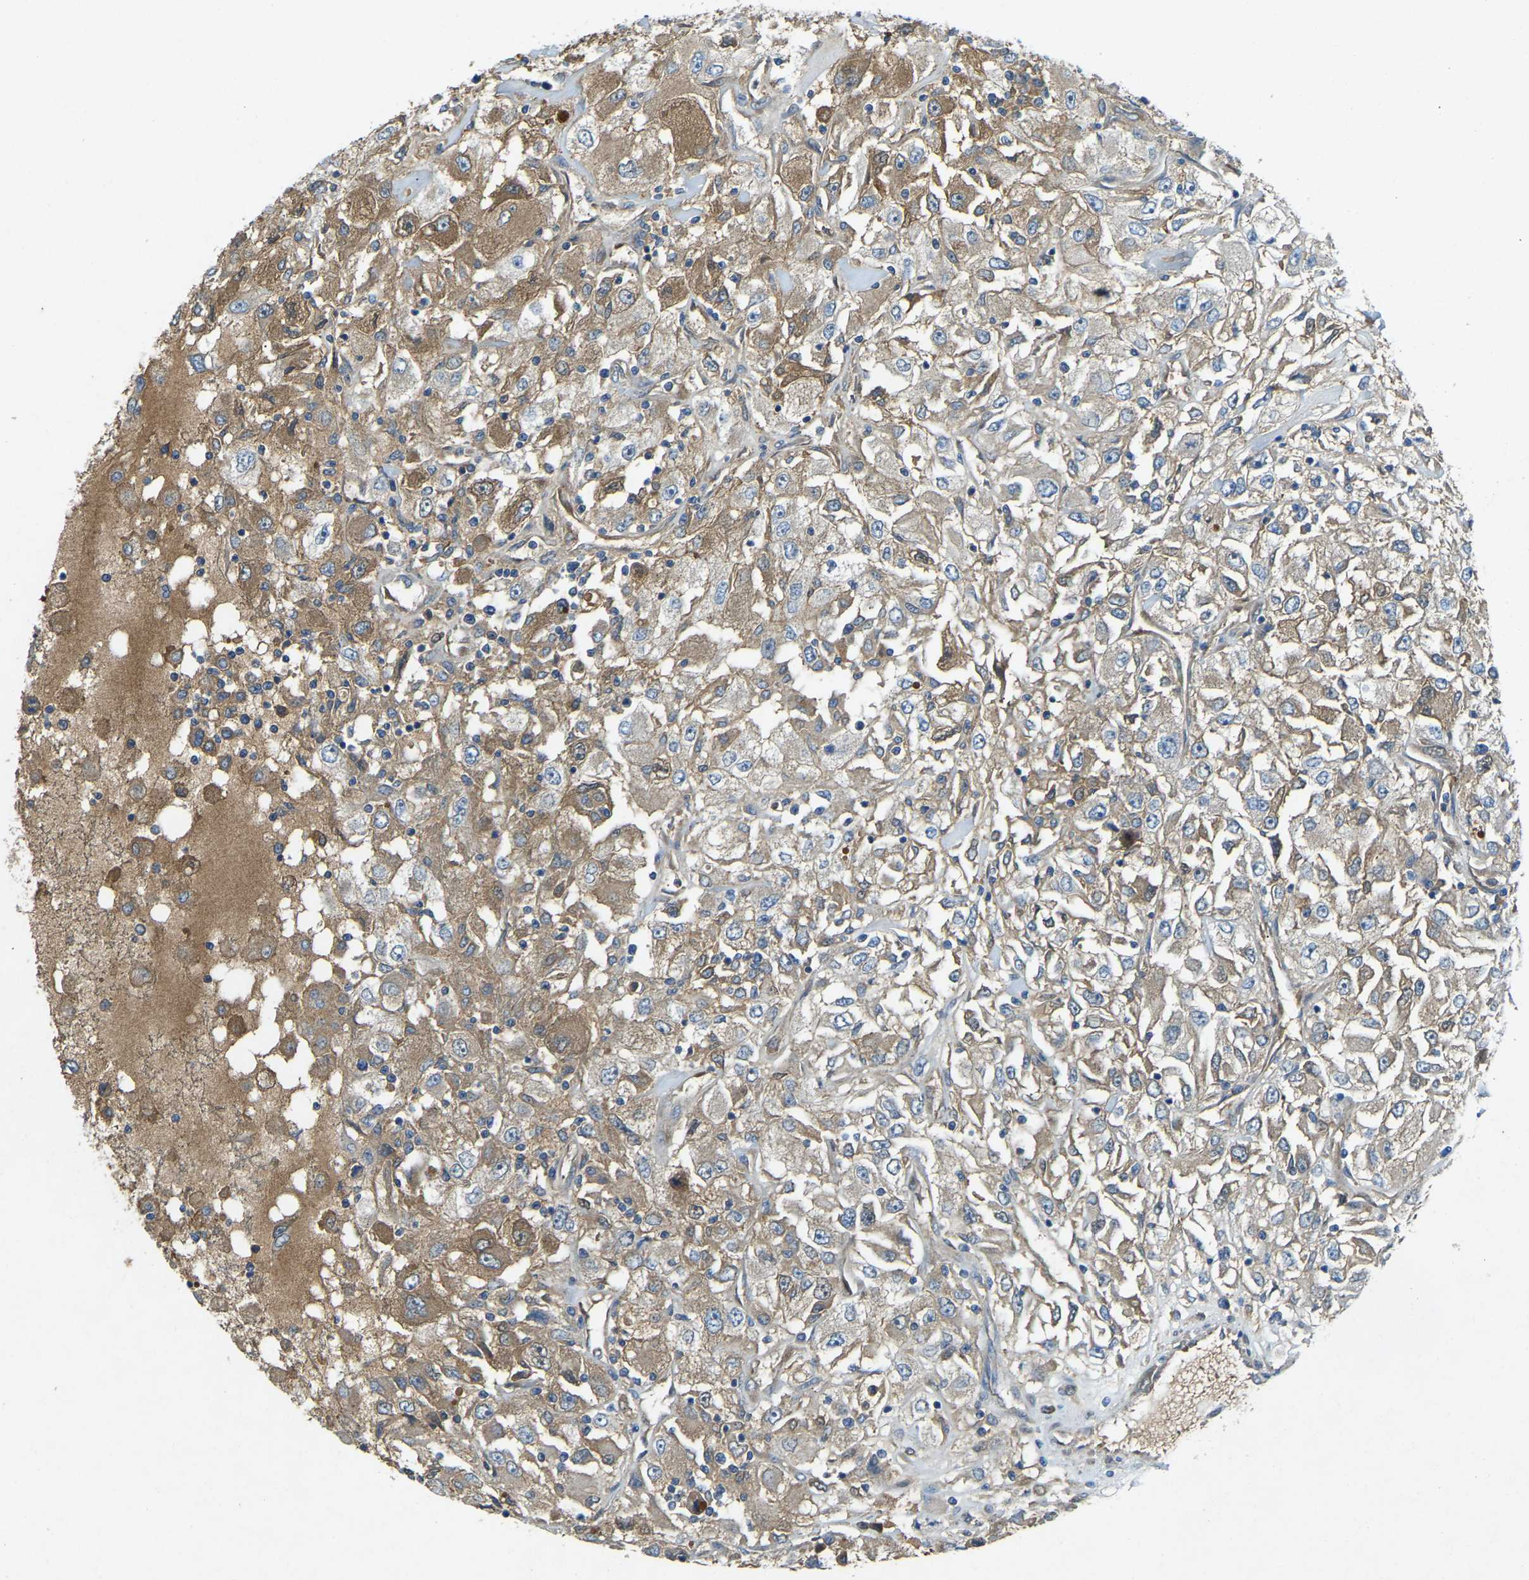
{"staining": {"intensity": "moderate", "quantity": ">75%", "location": "cytoplasmic/membranous"}, "tissue": "renal cancer", "cell_type": "Tumor cells", "image_type": "cancer", "snomed": [{"axis": "morphology", "description": "Adenocarcinoma, NOS"}, {"axis": "topography", "description": "Kidney"}], "caption": "Renal cancer stained with DAB (3,3'-diaminobenzidine) IHC demonstrates medium levels of moderate cytoplasmic/membranous staining in approximately >75% of tumor cells. (Stains: DAB in brown, nuclei in blue, Microscopy: brightfield microscopy at high magnification).", "gene": "ATP8B1", "patient": {"sex": "female", "age": 52}}